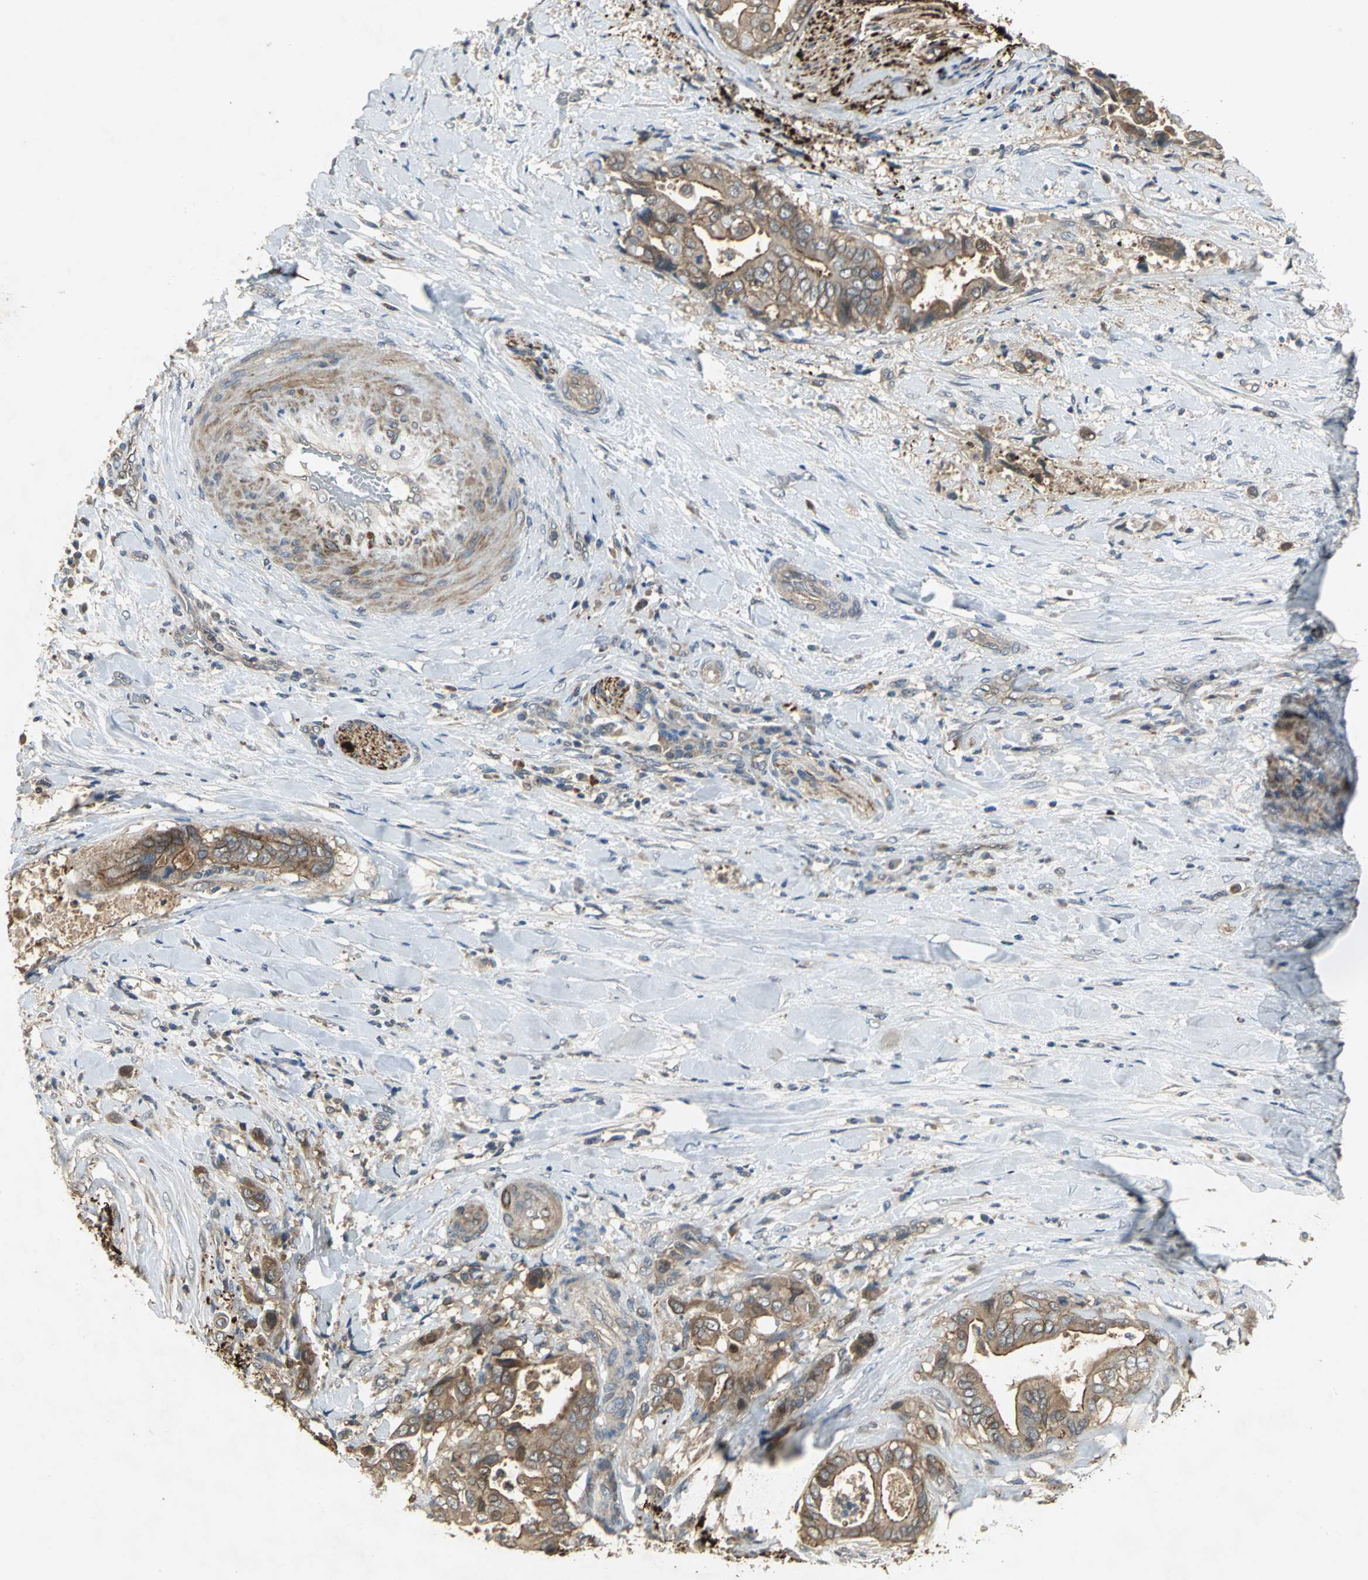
{"staining": {"intensity": "moderate", "quantity": ">75%", "location": "cytoplasmic/membranous"}, "tissue": "liver cancer", "cell_type": "Tumor cells", "image_type": "cancer", "snomed": [{"axis": "morphology", "description": "Cholangiocarcinoma"}, {"axis": "topography", "description": "Liver"}], "caption": "Approximately >75% of tumor cells in liver cancer (cholangiocarcinoma) reveal moderate cytoplasmic/membranous protein staining as visualized by brown immunohistochemical staining.", "gene": "MET", "patient": {"sex": "male", "age": 58}}